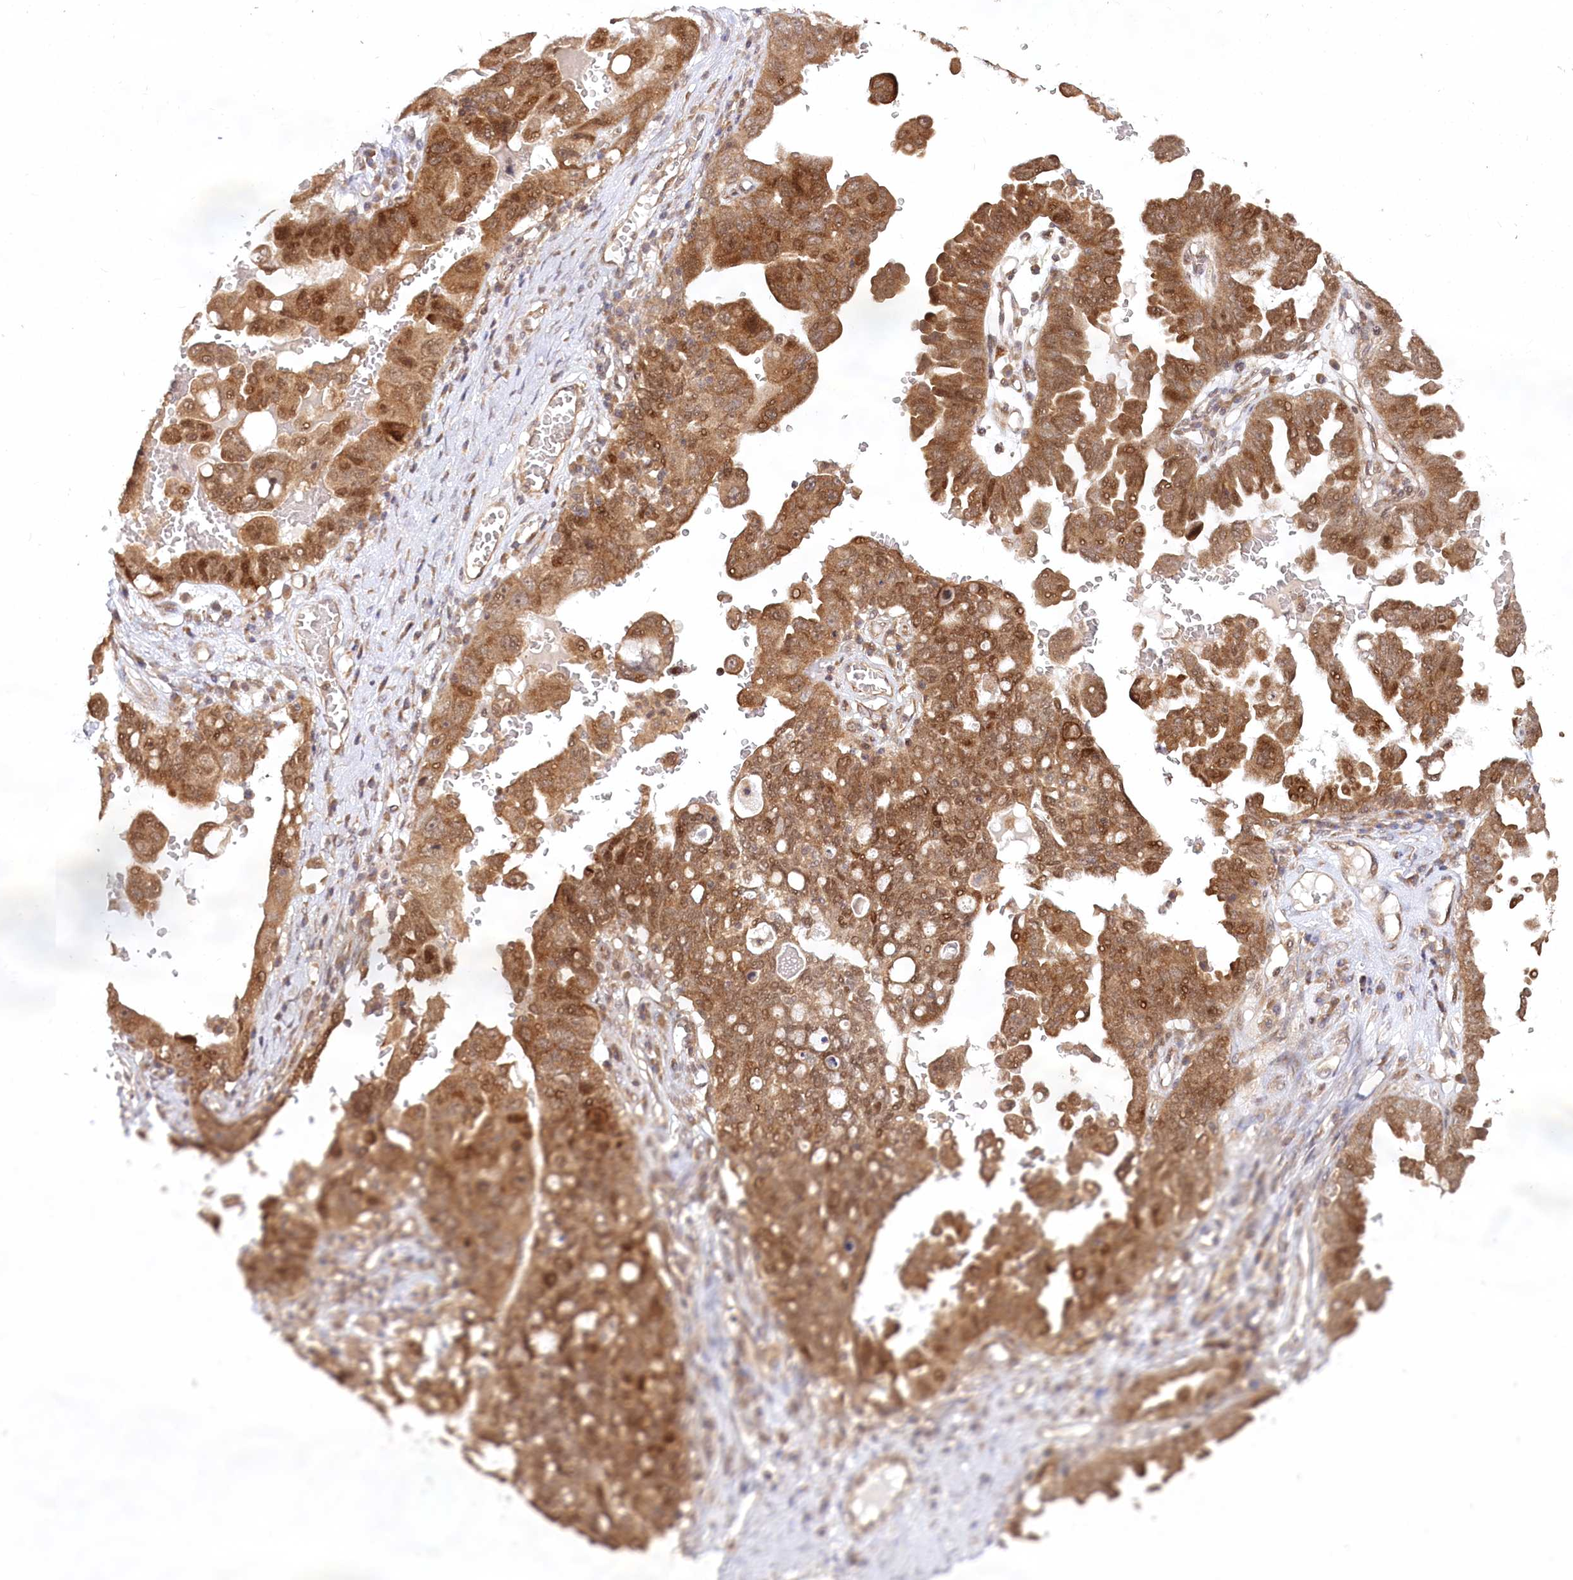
{"staining": {"intensity": "strong", "quantity": ">75%", "location": "cytoplasmic/membranous,nuclear"}, "tissue": "ovarian cancer", "cell_type": "Tumor cells", "image_type": "cancer", "snomed": [{"axis": "morphology", "description": "Carcinoma, endometroid"}, {"axis": "topography", "description": "Ovary"}], "caption": "This histopathology image demonstrates ovarian cancer (endometroid carcinoma) stained with immunohistochemistry to label a protein in brown. The cytoplasmic/membranous and nuclear of tumor cells show strong positivity for the protein. Nuclei are counter-stained blue.", "gene": "CEP70", "patient": {"sex": "female", "age": 62}}